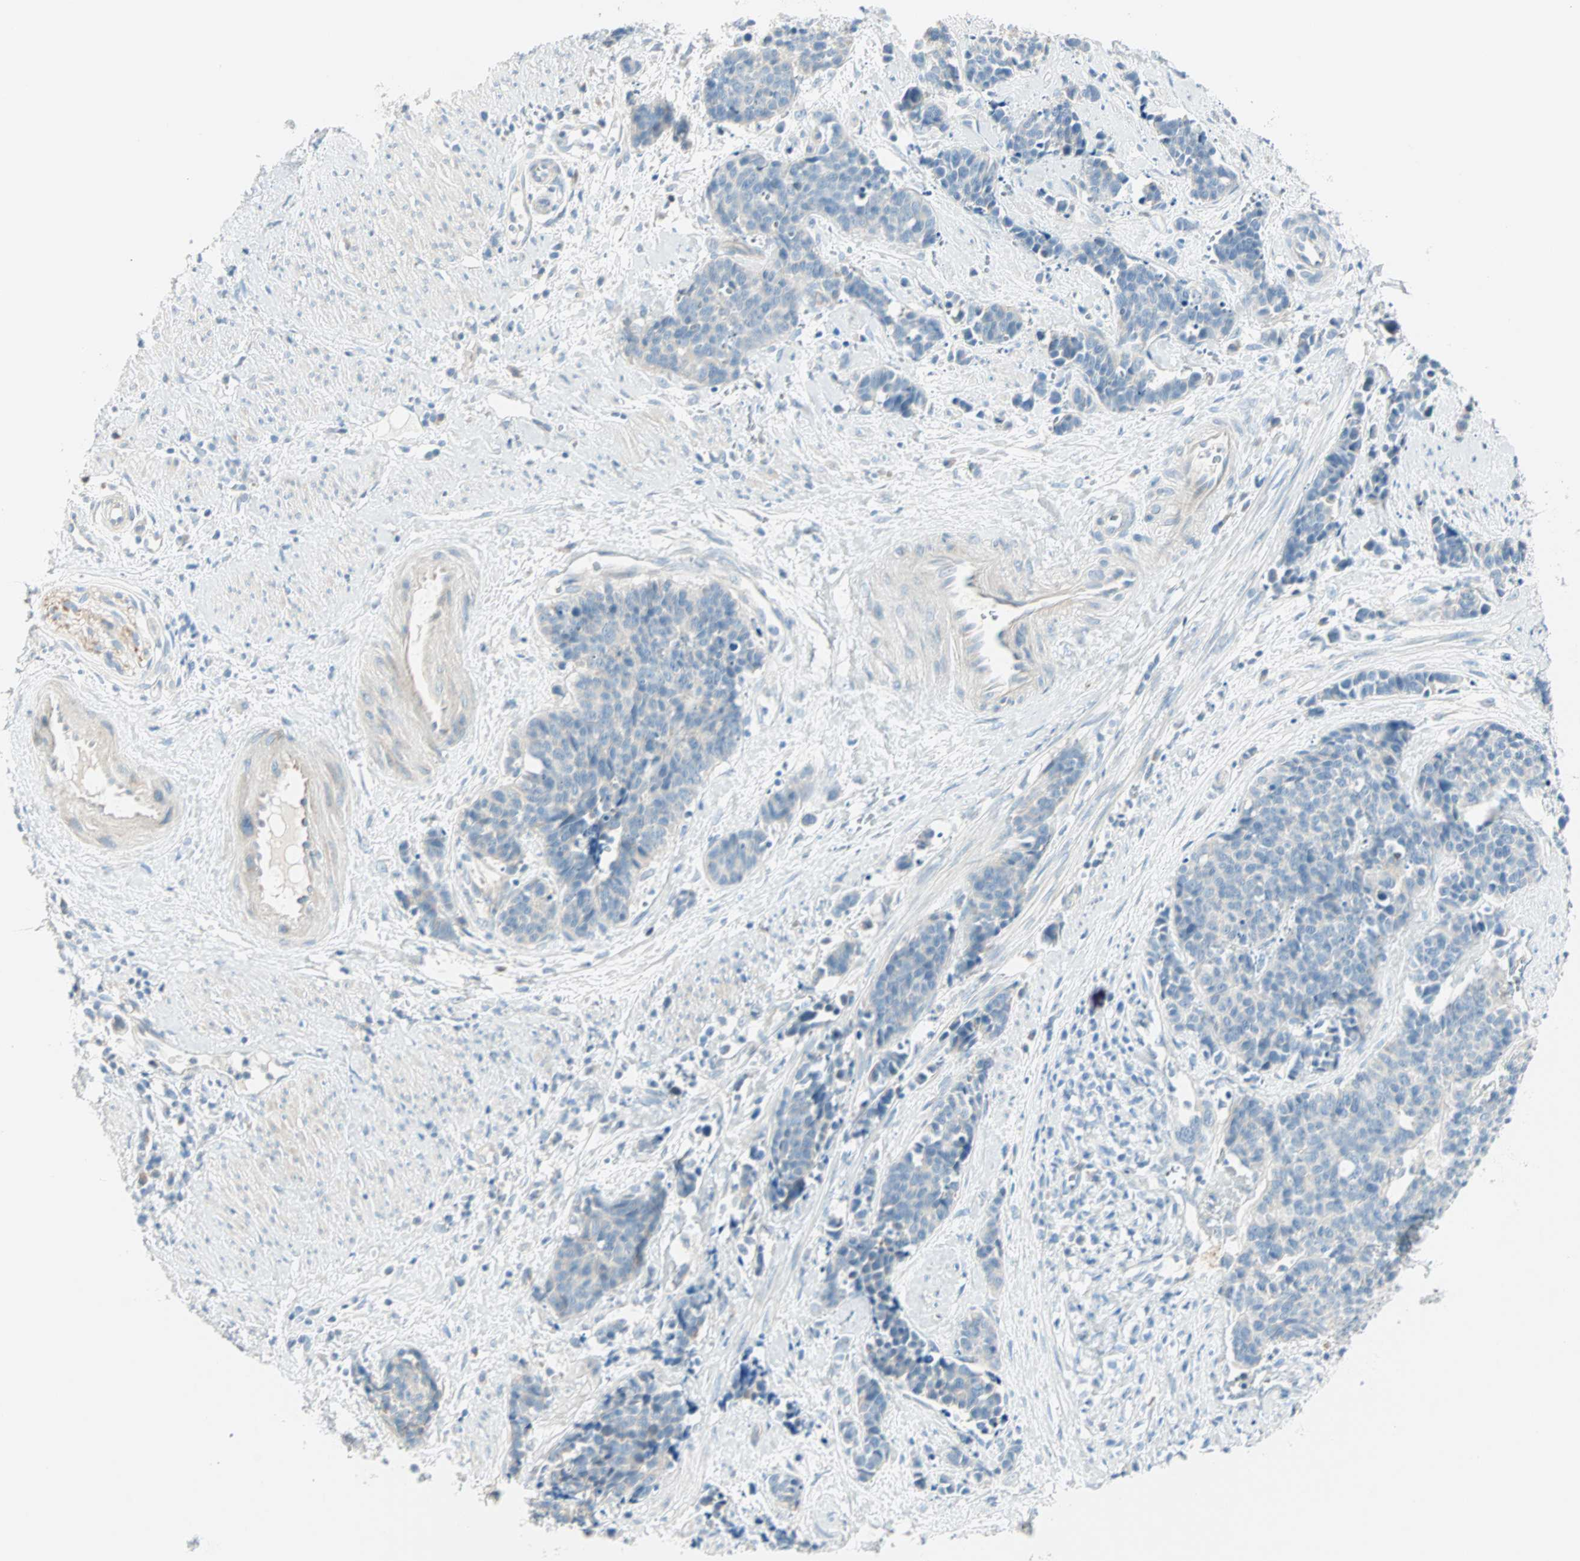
{"staining": {"intensity": "negative", "quantity": "none", "location": "none"}, "tissue": "cervical cancer", "cell_type": "Tumor cells", "image_type": "cancer", "snomed": [{"axis": "morphology", "description": "Squamous cell carcinoma, NOS"}, {"axis": "topography", "description": "Cervix"}], "caption": "IHC of cervical cancer (squamous cell carcinoma) demonstrates no staining in tumor cells.", "gene": "SULT1C2", "patient": {"sex": "female", "age": 35}}